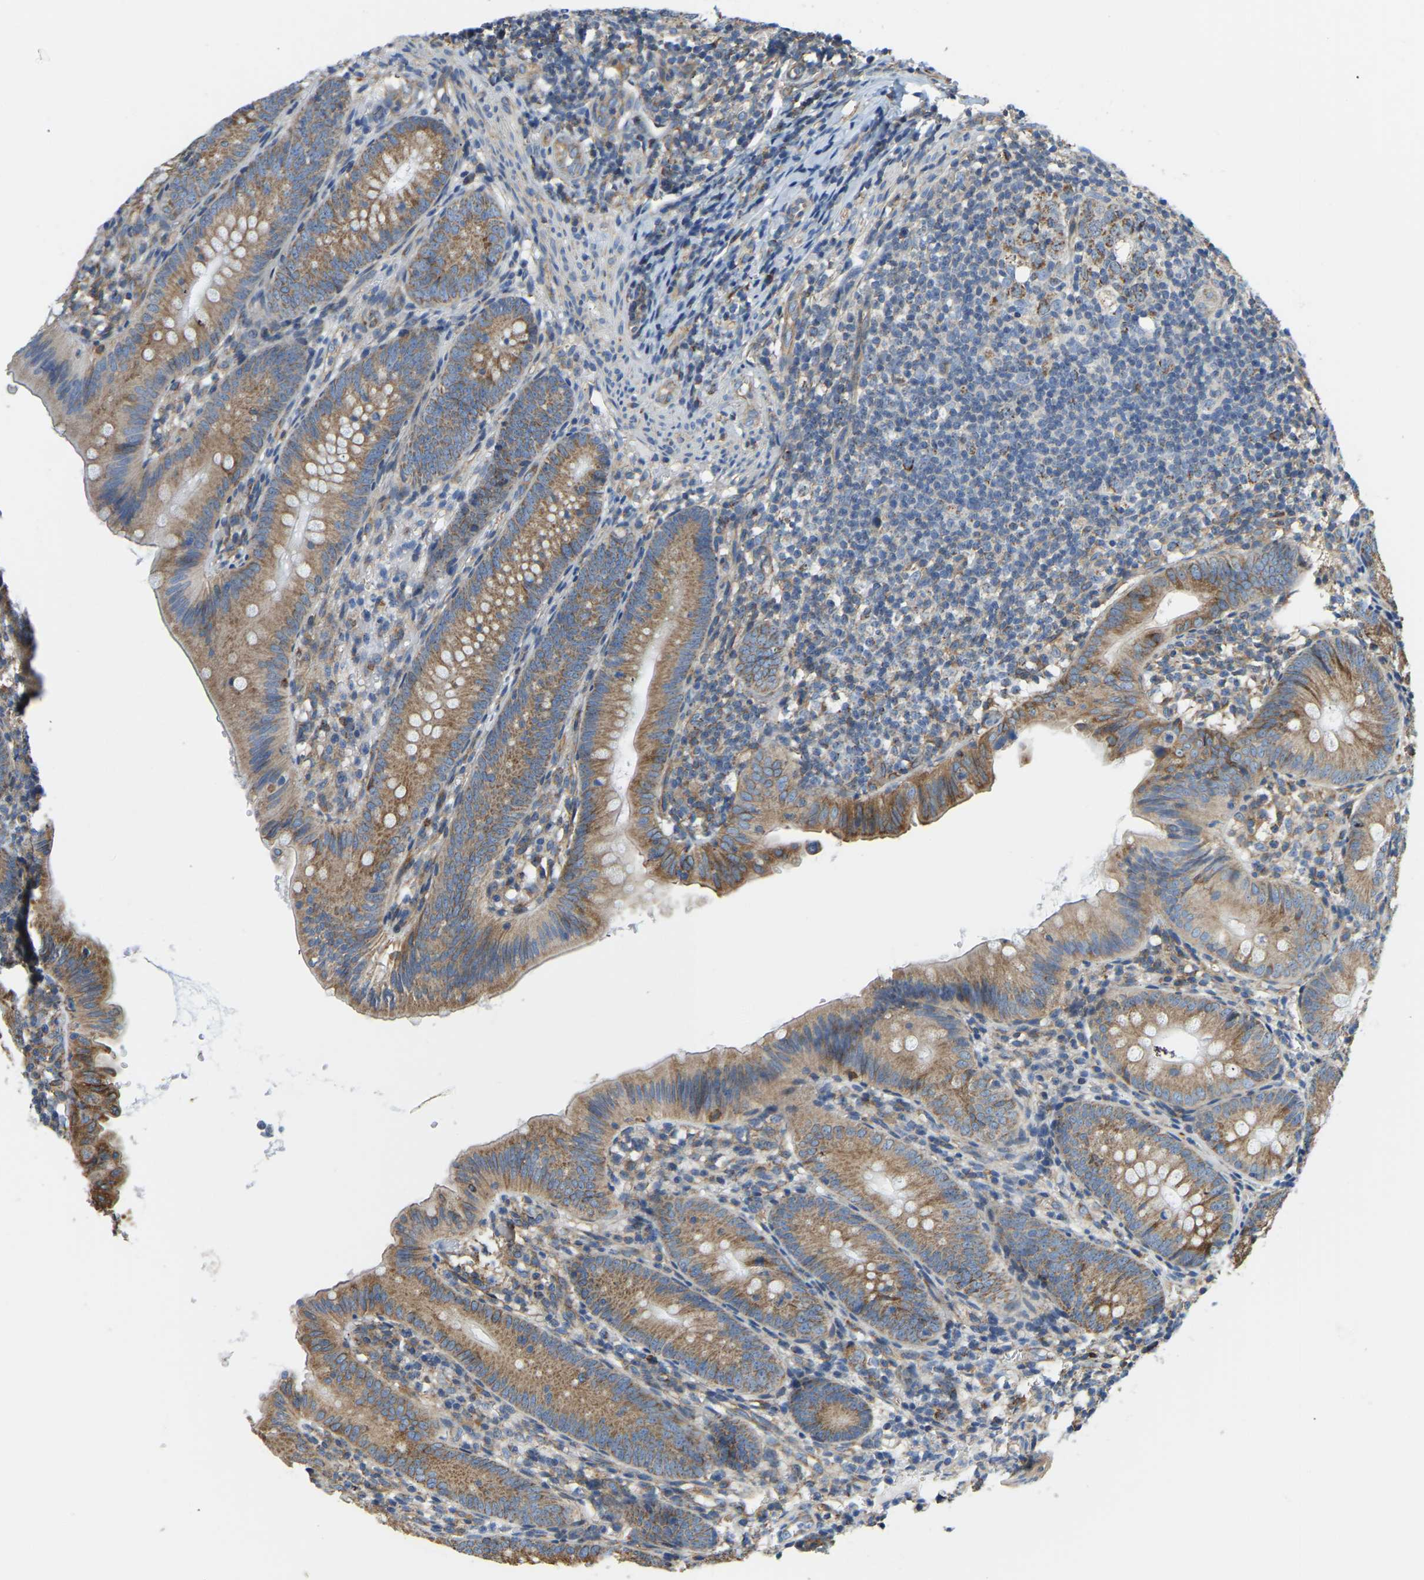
{"staining": {"intensity": "moderate", "quantity": ">75%", "location": "cytoplasmic/membranous"}, "tissue": "appendix", "cell_type": "Glandular cells", "image_type": "normal", "snomed": [{"axis": "morphology", "description": "Normal tissue, NOS"}, {"axis": "topography", "description": "Appendix"}], "caption": "The image displays immunohistochemical staining of unremarkable appendix. There is moderate cytoplasmic/membranous staining is present in approximately >75% of glandular cells.", "gene": "AHNAK", "patient": {"sex": "male", "age": 1}}